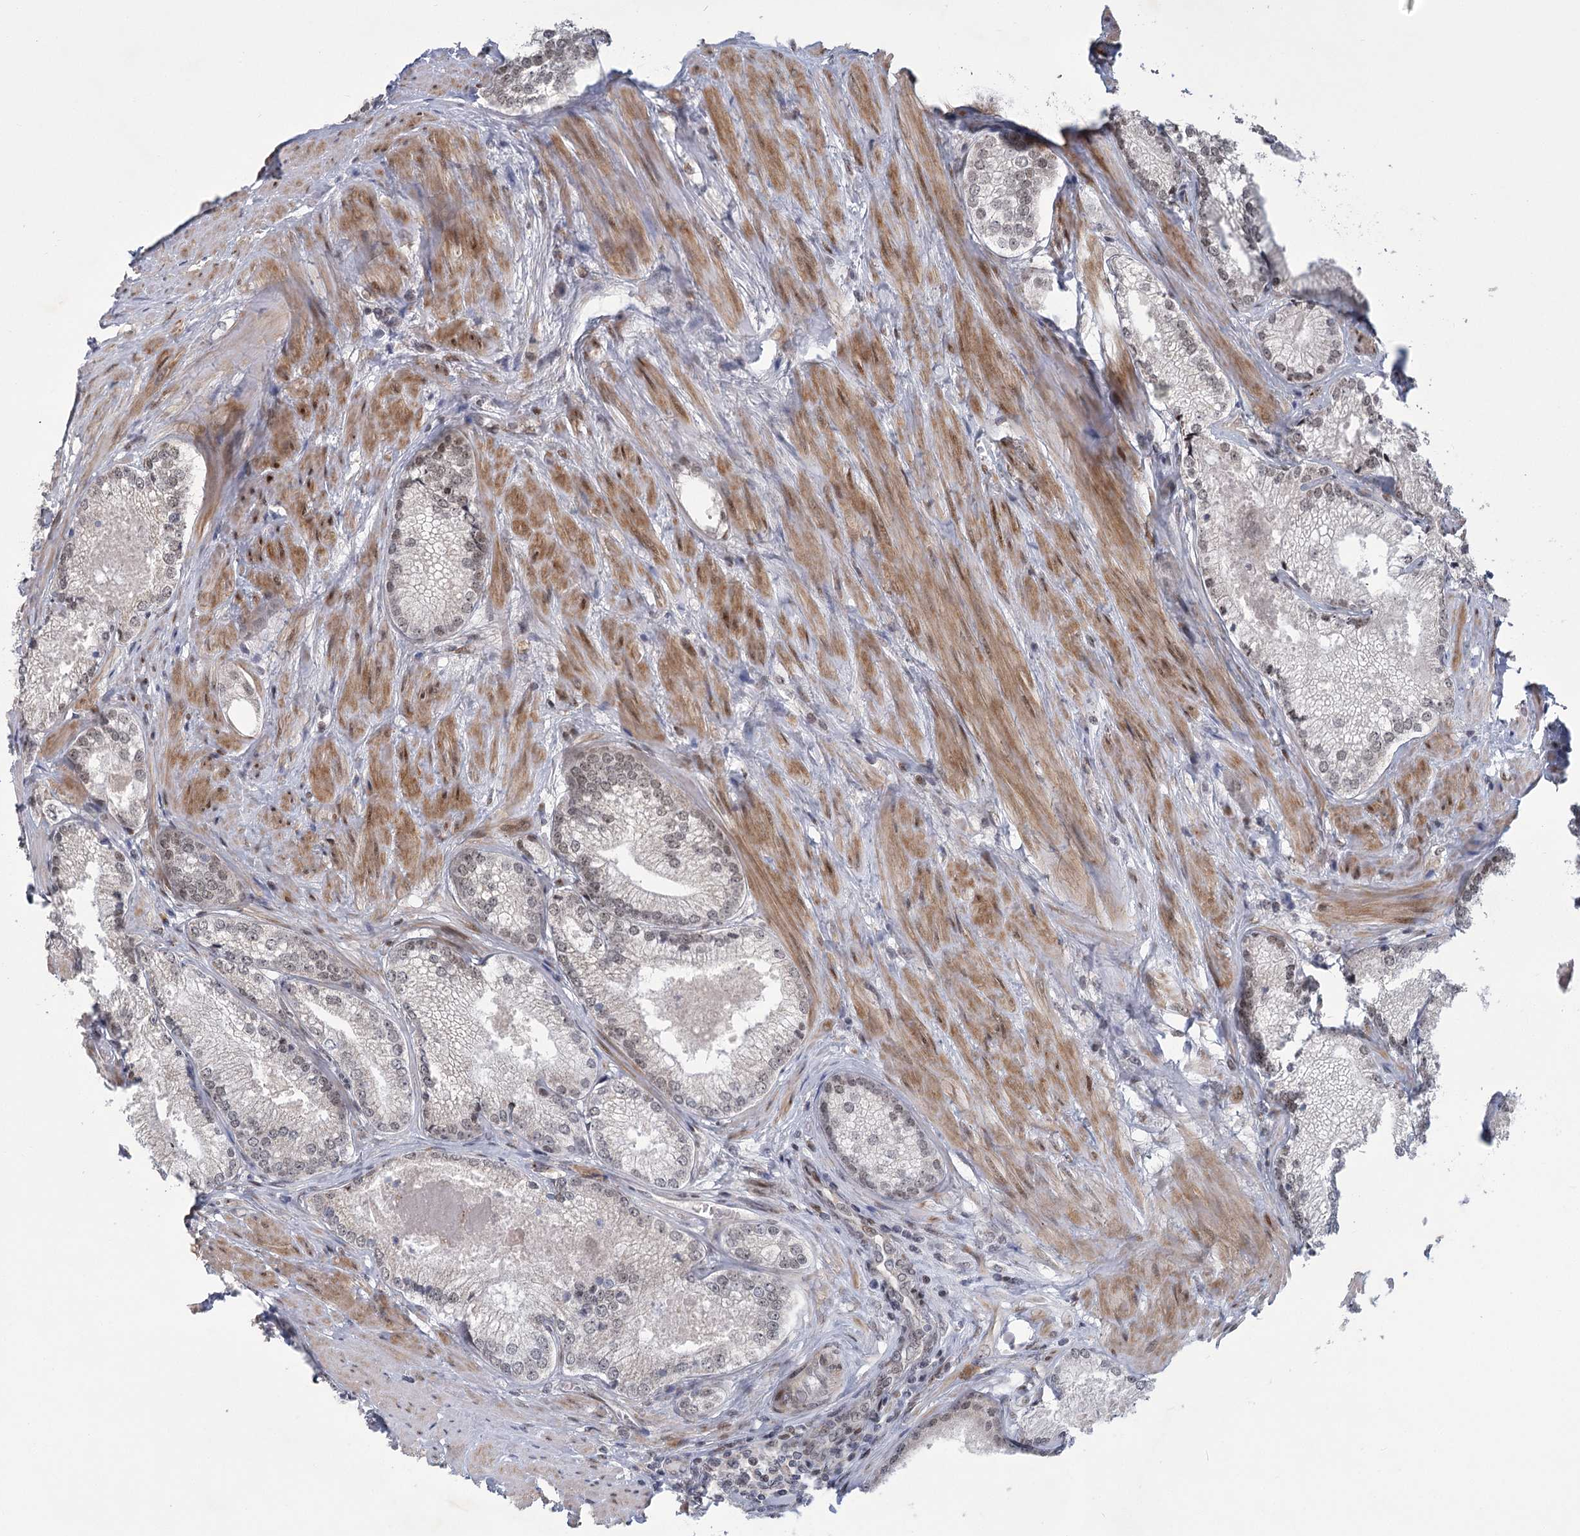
{"staining": {"intensity": "weak", "quantity": ">75%", "location": "nuclear"}, "tissue": "prostate cancer", "cell_type": "Tumor cells", "image_type": "cancer", "snomed": [{"axis": "morphology", "description": "Adenocarcinoma, High grade"}, {"axis": "topography", "description": "Prostate"}], "caption": "Tumor cells demonstrate low levels of weak nuclear staining in approximately >75% of cells in human prostate cancer.", "gene": "CIB4", "patient": {"sex": "male", "age": 66}}